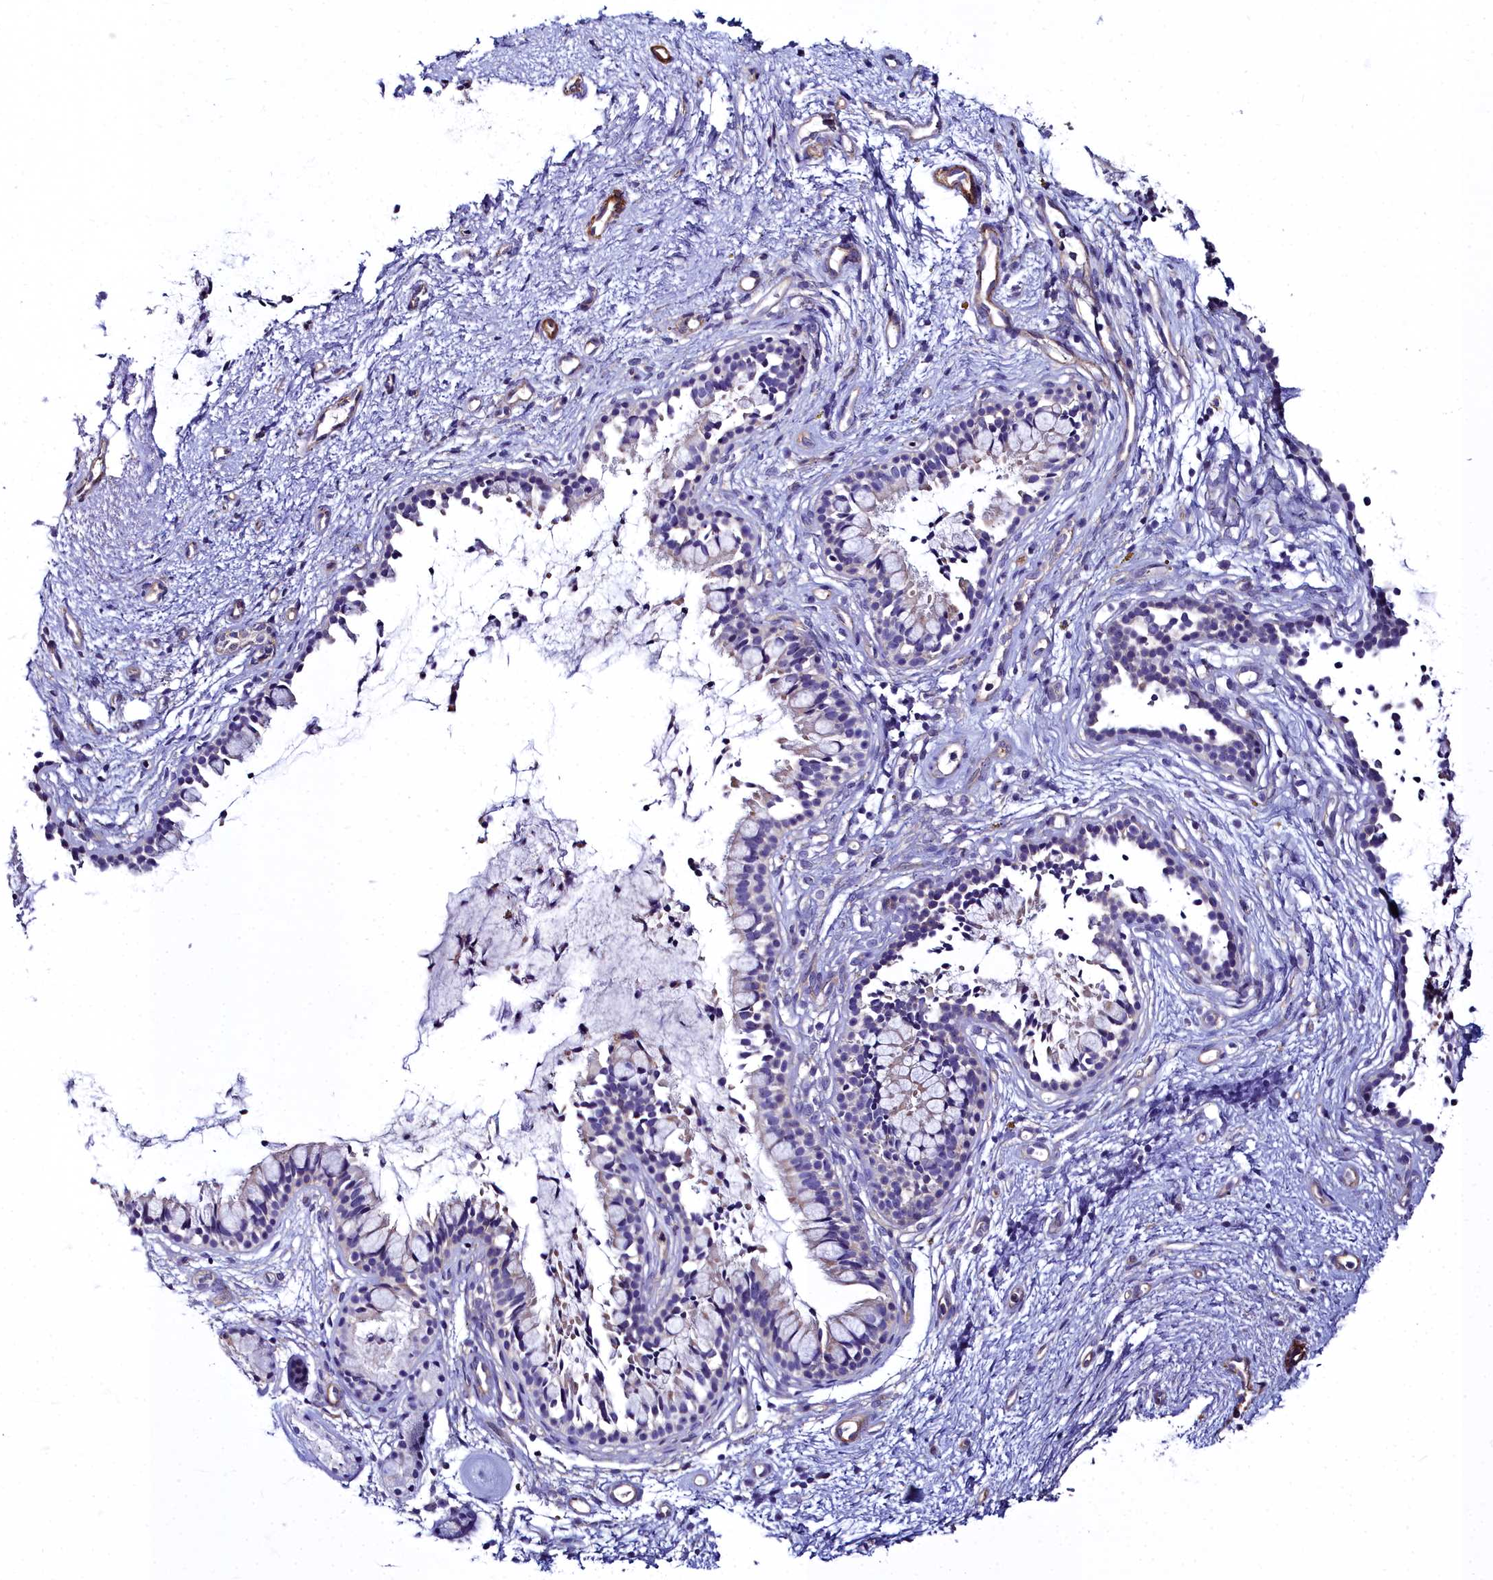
{"staining": {"intensity": "weak", "quantity": "<25%", "location": "cytoplasmic/membranous"}, "tissue": "nasopharynx", "cell_type": "Respiratory epithelial cells", "image_type": "normal", "snomed": [{"axis": "morphology", "description": "Normal tissue, NOS"}, {"axis": "topography", "description": "Nasopharynx"}], "caption": "Immunohistochemistry (IHC) image of unremarkable human nasopharynx stained for a protein (brown), which reveals no staining in respiratory epithelial cells.", "gene": "FADS3", "patient": {"sex": "male", "age": 82}}